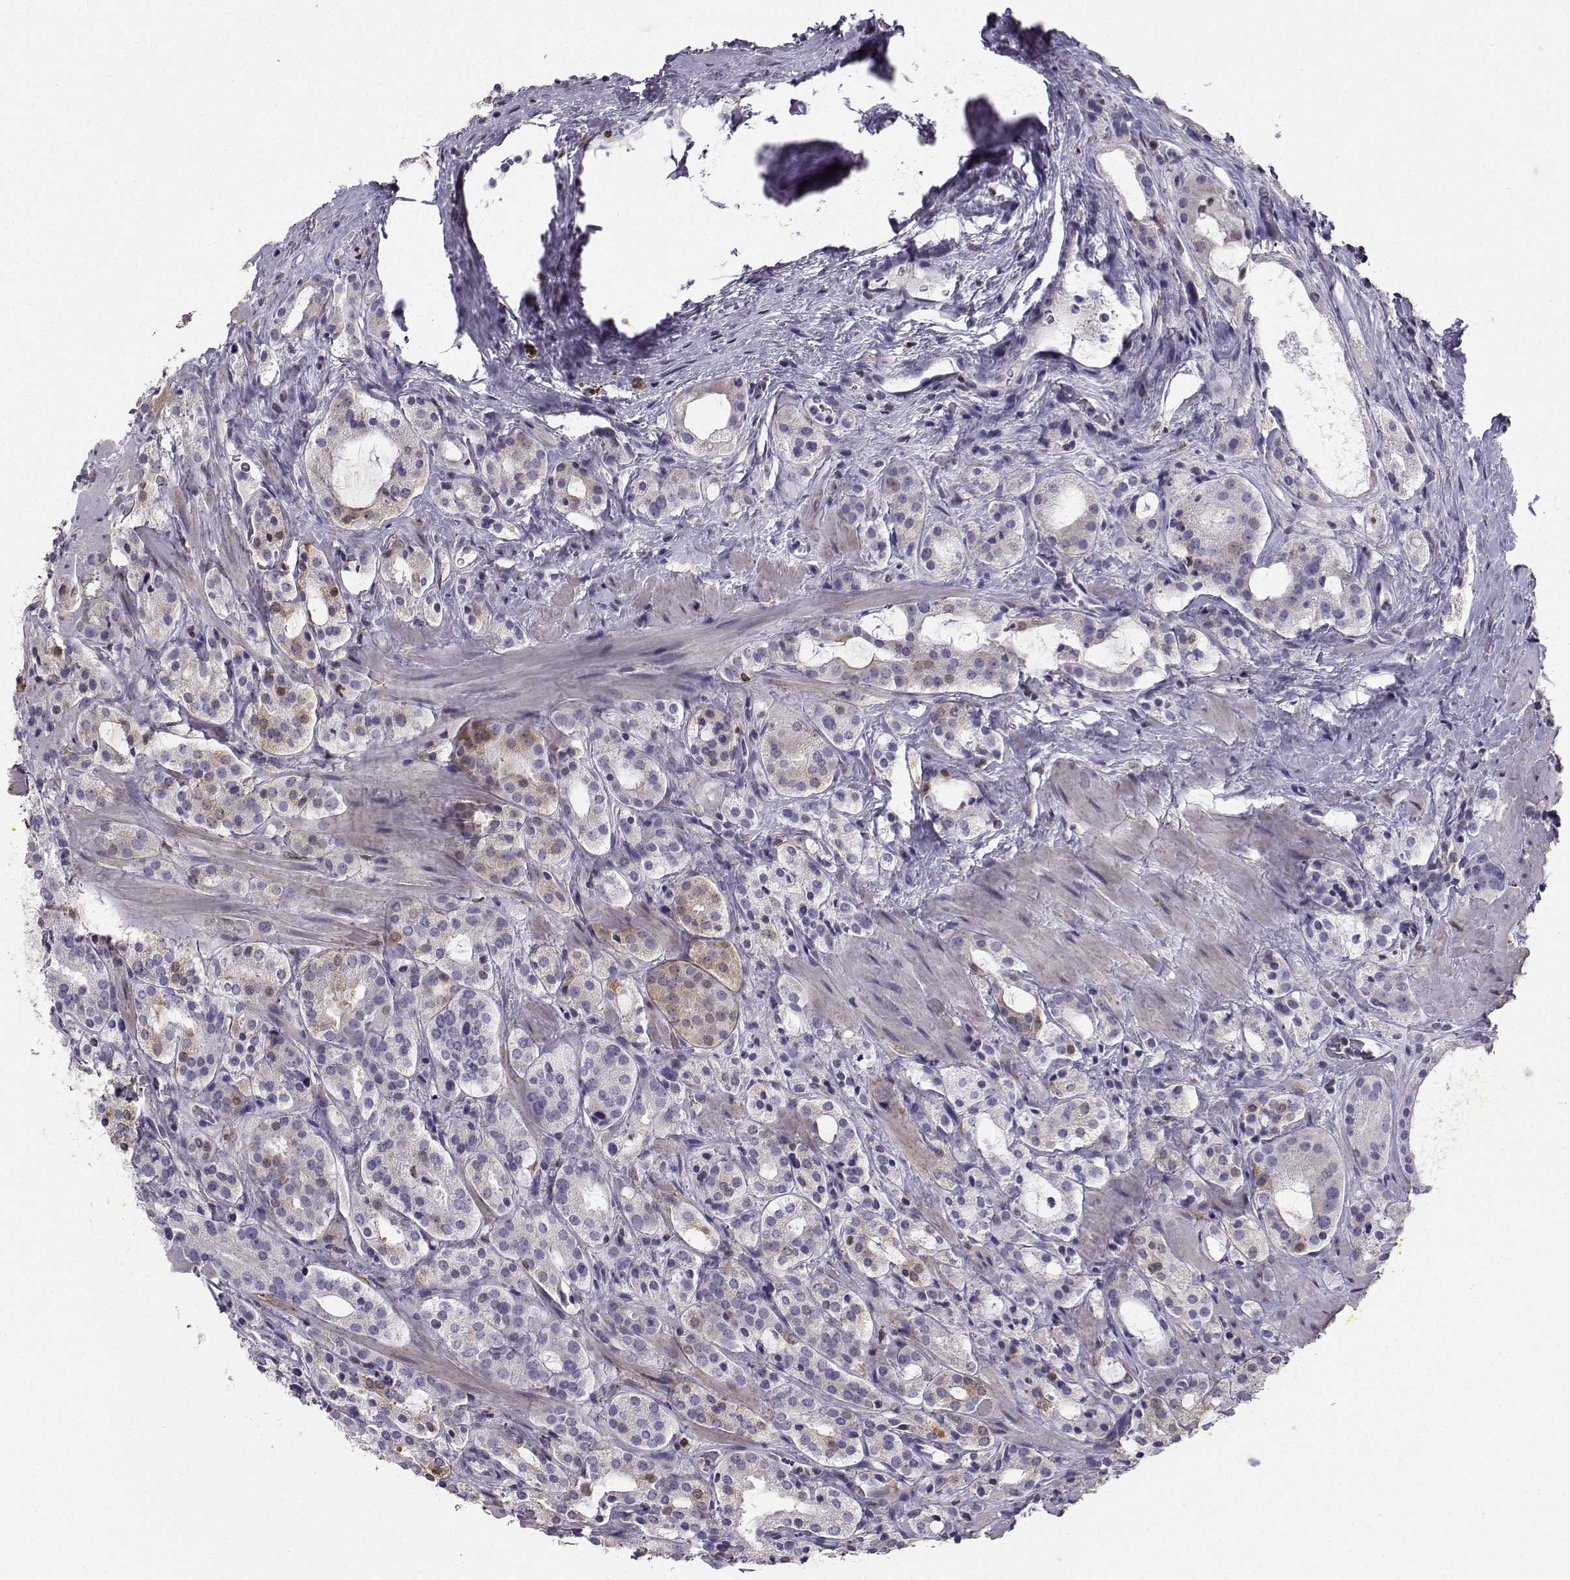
{"staining": {"intensity": "weak", "quantity": "<25%", "location": "cytoplasmic/membranous"}, "tissue": "prostate cancer", "cell_type": "Tumor cells", "image_type": "cancer", "snomed": [{"axis": "morphology", "description": "Adenocarcinoma, NOS"}, {"axis": "morphology", "description": "Adenocarcinoma, High grade"}, {"axis": "topography", "description": "Prostate"}], "caption": "An image of prostate cancer stained for a protein reveals no brown staining in tumor cells.", "gene": "DCLK3", "patient": {"sex": "male", "age": 62}}